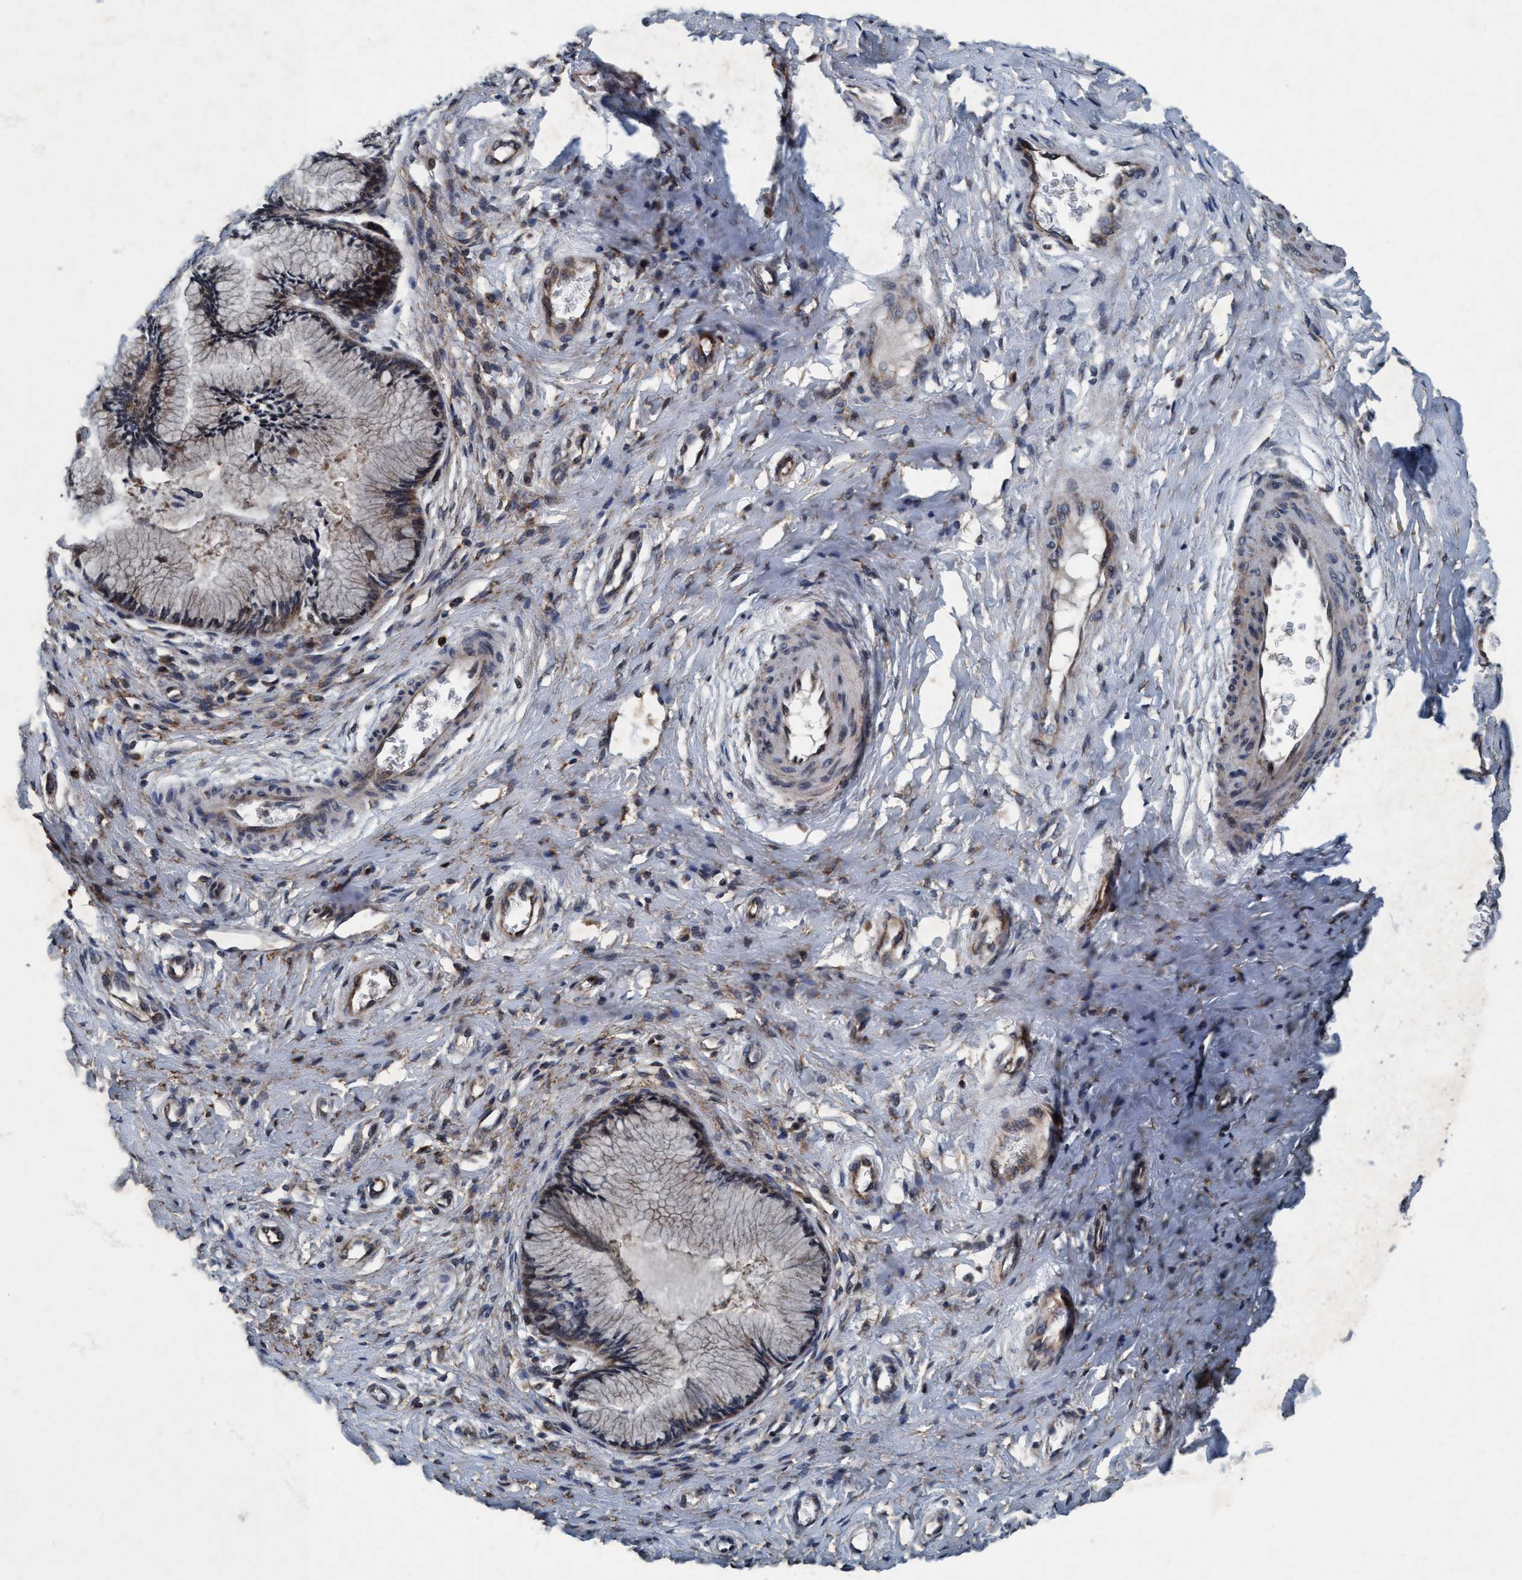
{"staining": {"intensity": "weak", "quantity": "25%-75%", "location": "cytoplasmic/membranous"}, "tissue": "cervix", "cell_type": "Glandular cells", "image_type": "normal", "snomed": [{"axis": "morphology", "description": "Normal tissue, NOS"}, {"axis": "topography", "description": "Cervix"}], "caption": "Protein staining shows weak cytoplasmic/membranous positivity in about 25%-75% of glandular cells in benign cervix. Immunohistochemistry (ihc) stains the protein in brown and the nuclei are stained blue.", "gene": "AKT1S1", "patient": {"sex": "female", "age": 55}}